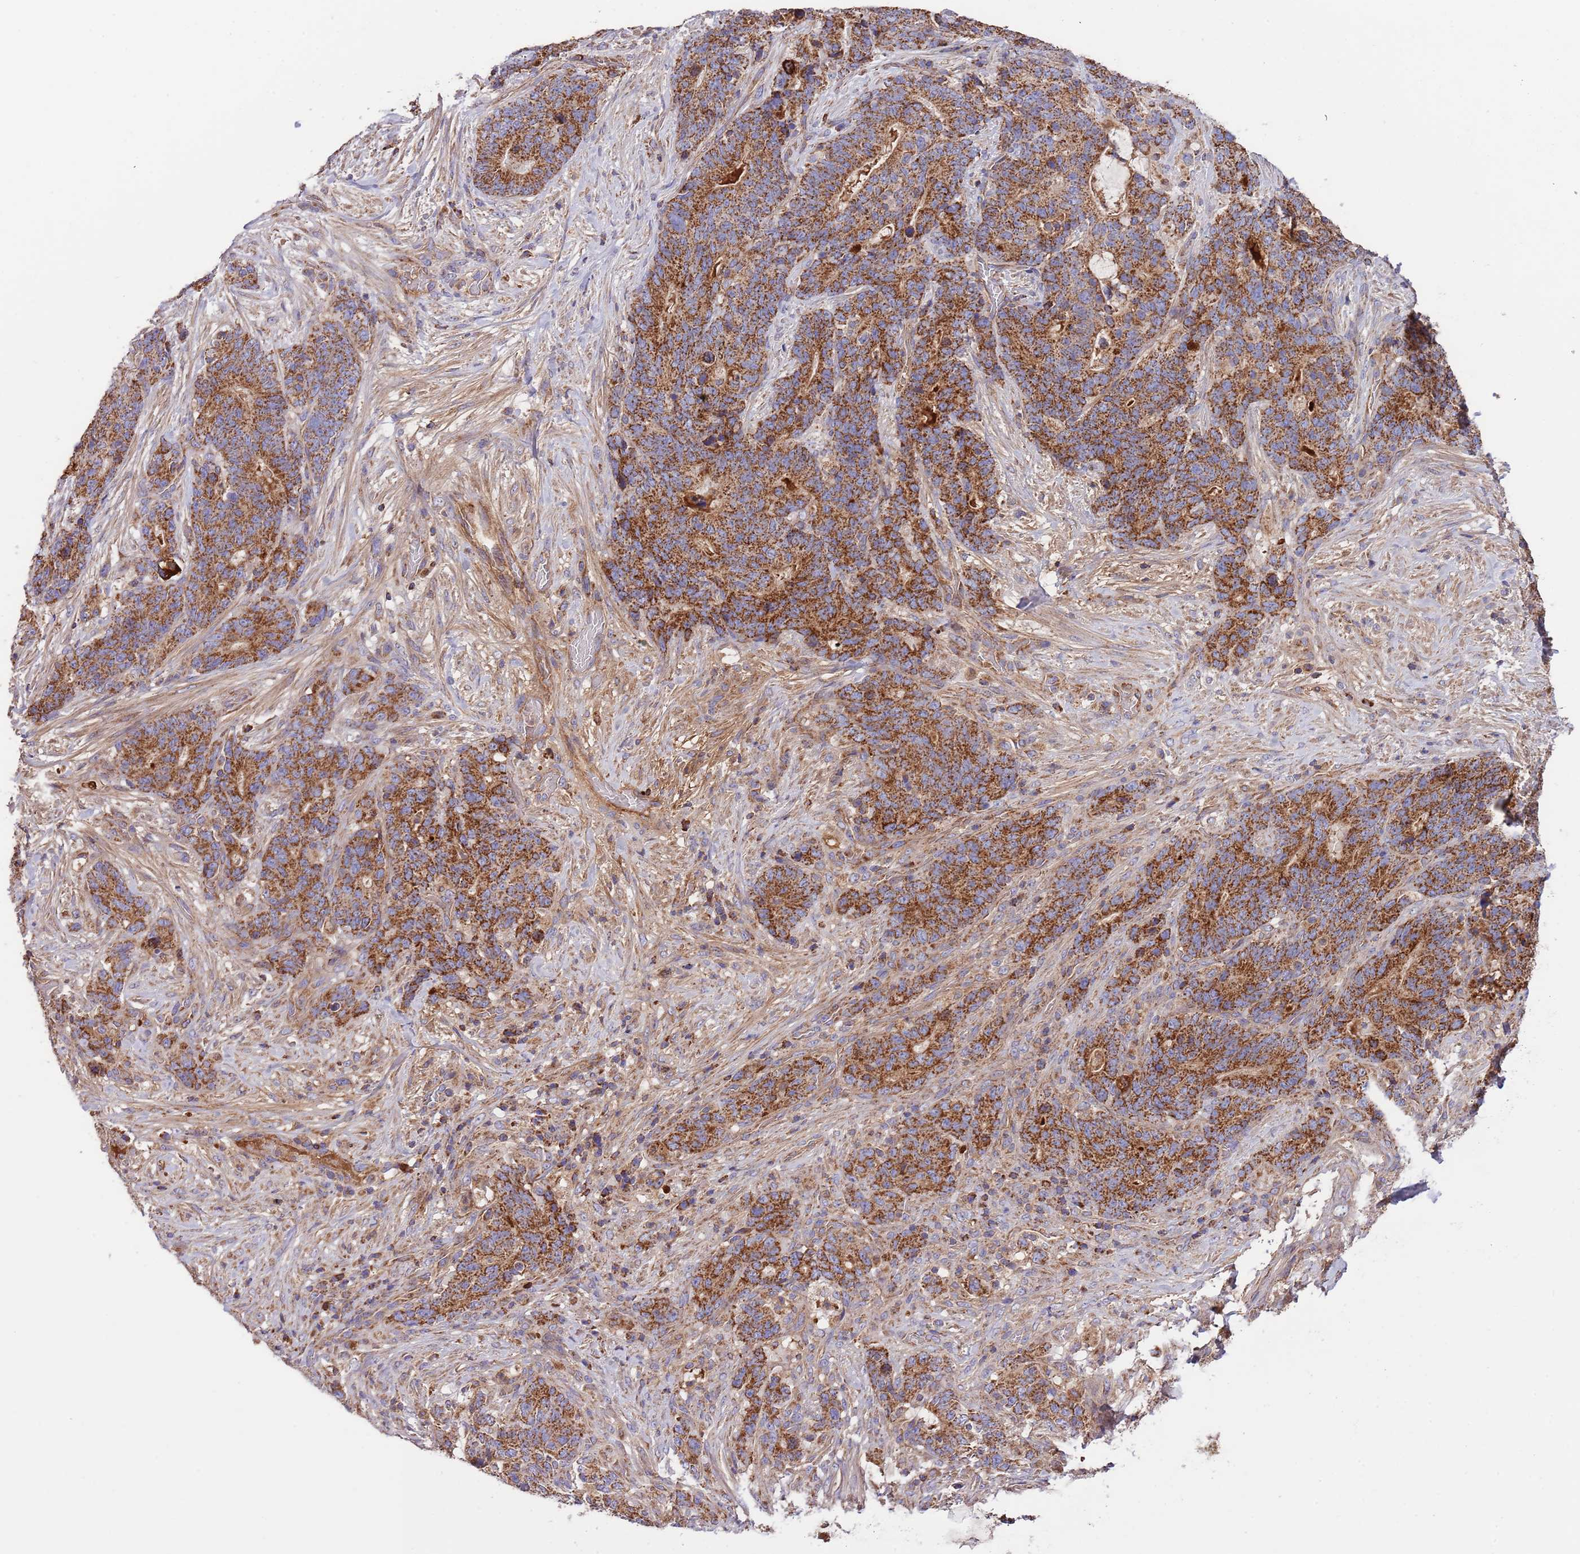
{"staining": {"intensity": "strong", "quantity": ">75%", "location": "cytoplasmic/membranous"}, "tissue": "stomach cancer", "cell_type": "Tumor cells", "image_type": "cancer", "snomed": [{"axis": "morphology", "description": "Normal tissue, NOS"}, {"axis": "morphology", "description": "Adenocarcinoma, NOS"}, {"axis": "topography", "description": "Stomach"}], "caption": "The image reveals immunohistochemical staining of stomach cancer. There is strong cytoplasmic/membranous positivity is seen in about >75% of tumor cells.", "gene": "DNAJA3", "patient": {"sex": "female", "age": 64}}